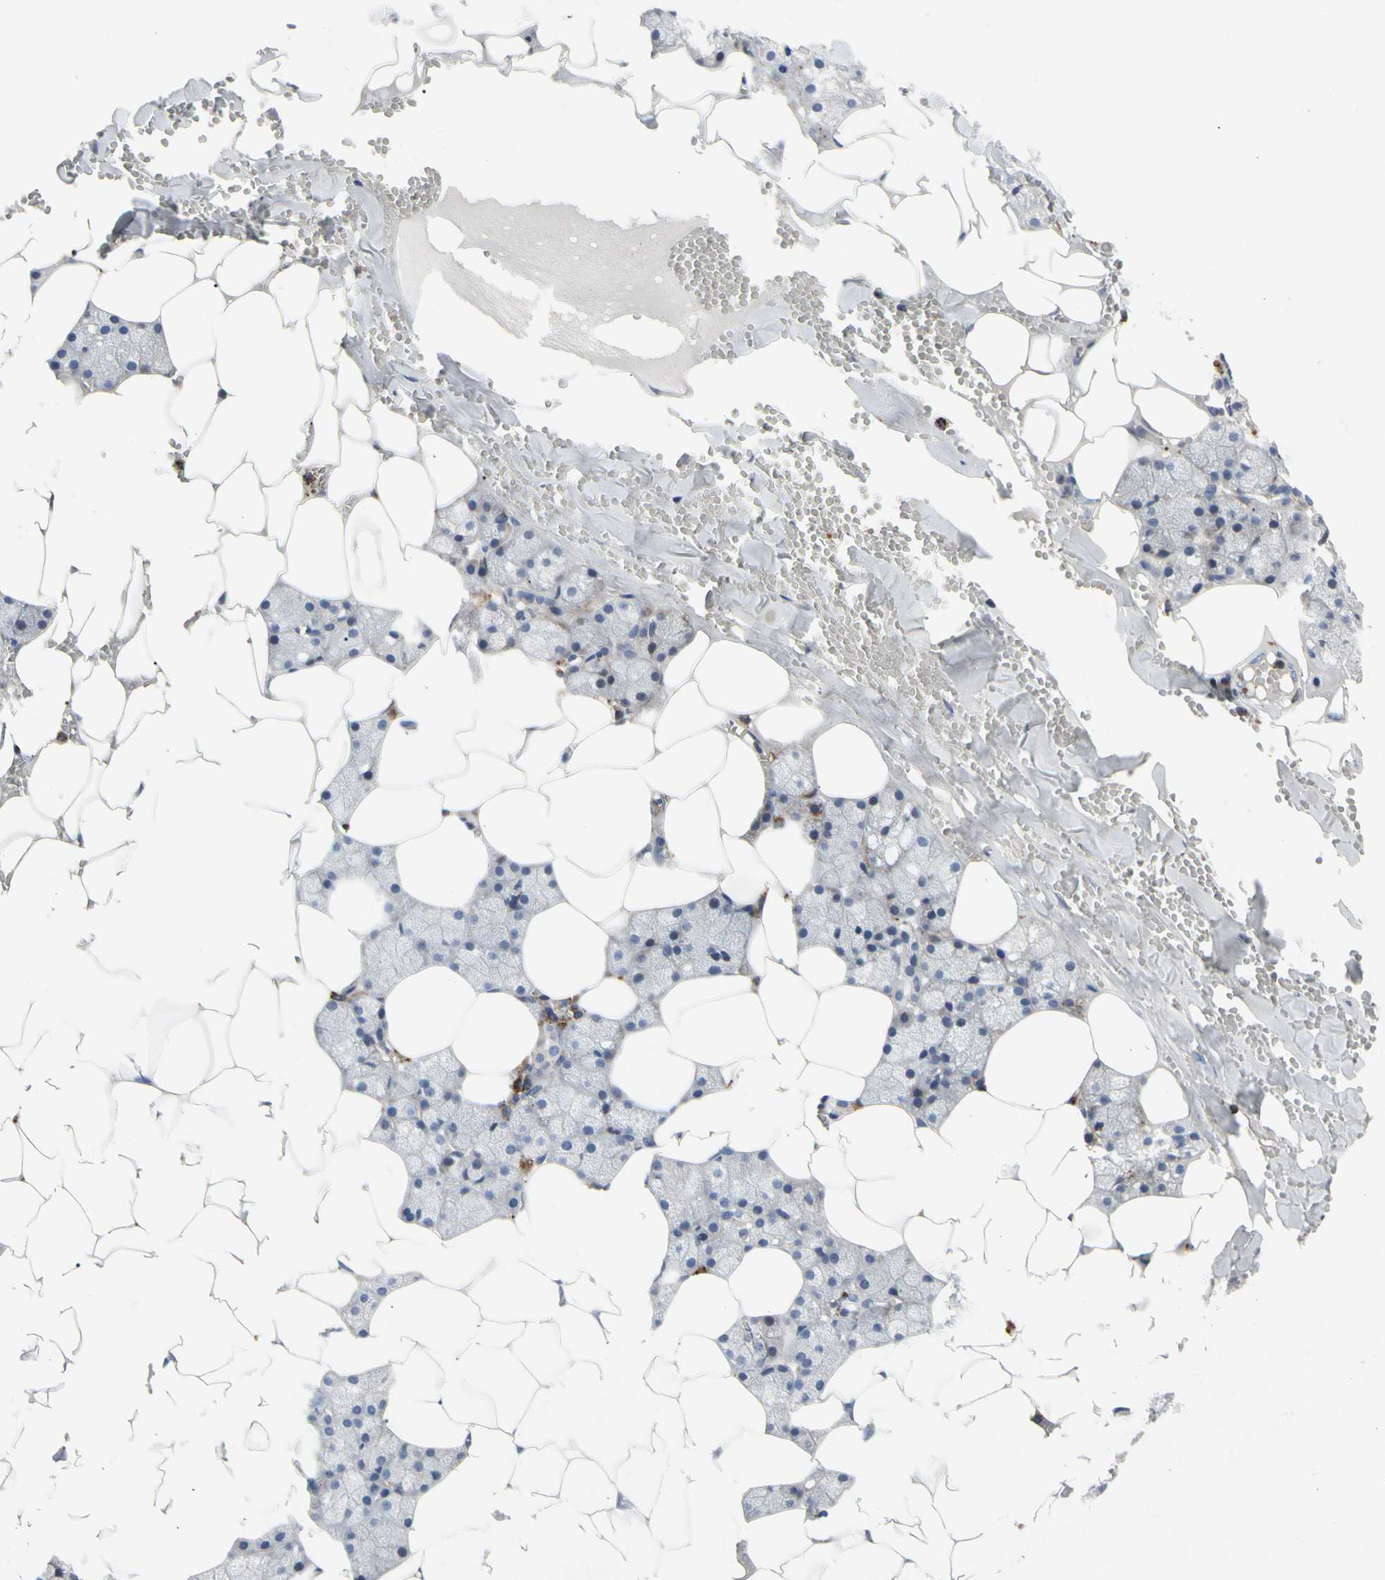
{"staining": {"intensity": "weak", "quantity": "25%-75%", "location": "cytoplasmic/membranous"}, "tissue": "salivary gland", "cell_type": "Glandular cells", "image_type": "normal", "snomed": [{"axis": "morphology", "description": "Normal tissue, NOS"}, {"axis": "topography", "description": "Salivary gland"}], "caption": "The photomicrograph displays staining of unremarkable salivary gland, revealing weak cytoplasmic/membranous protein staining (brown color) within glandular cells. Nuclei are stained in blue.", "gene": "ADA2", "patient": {"sex": "male", "age": 62}}